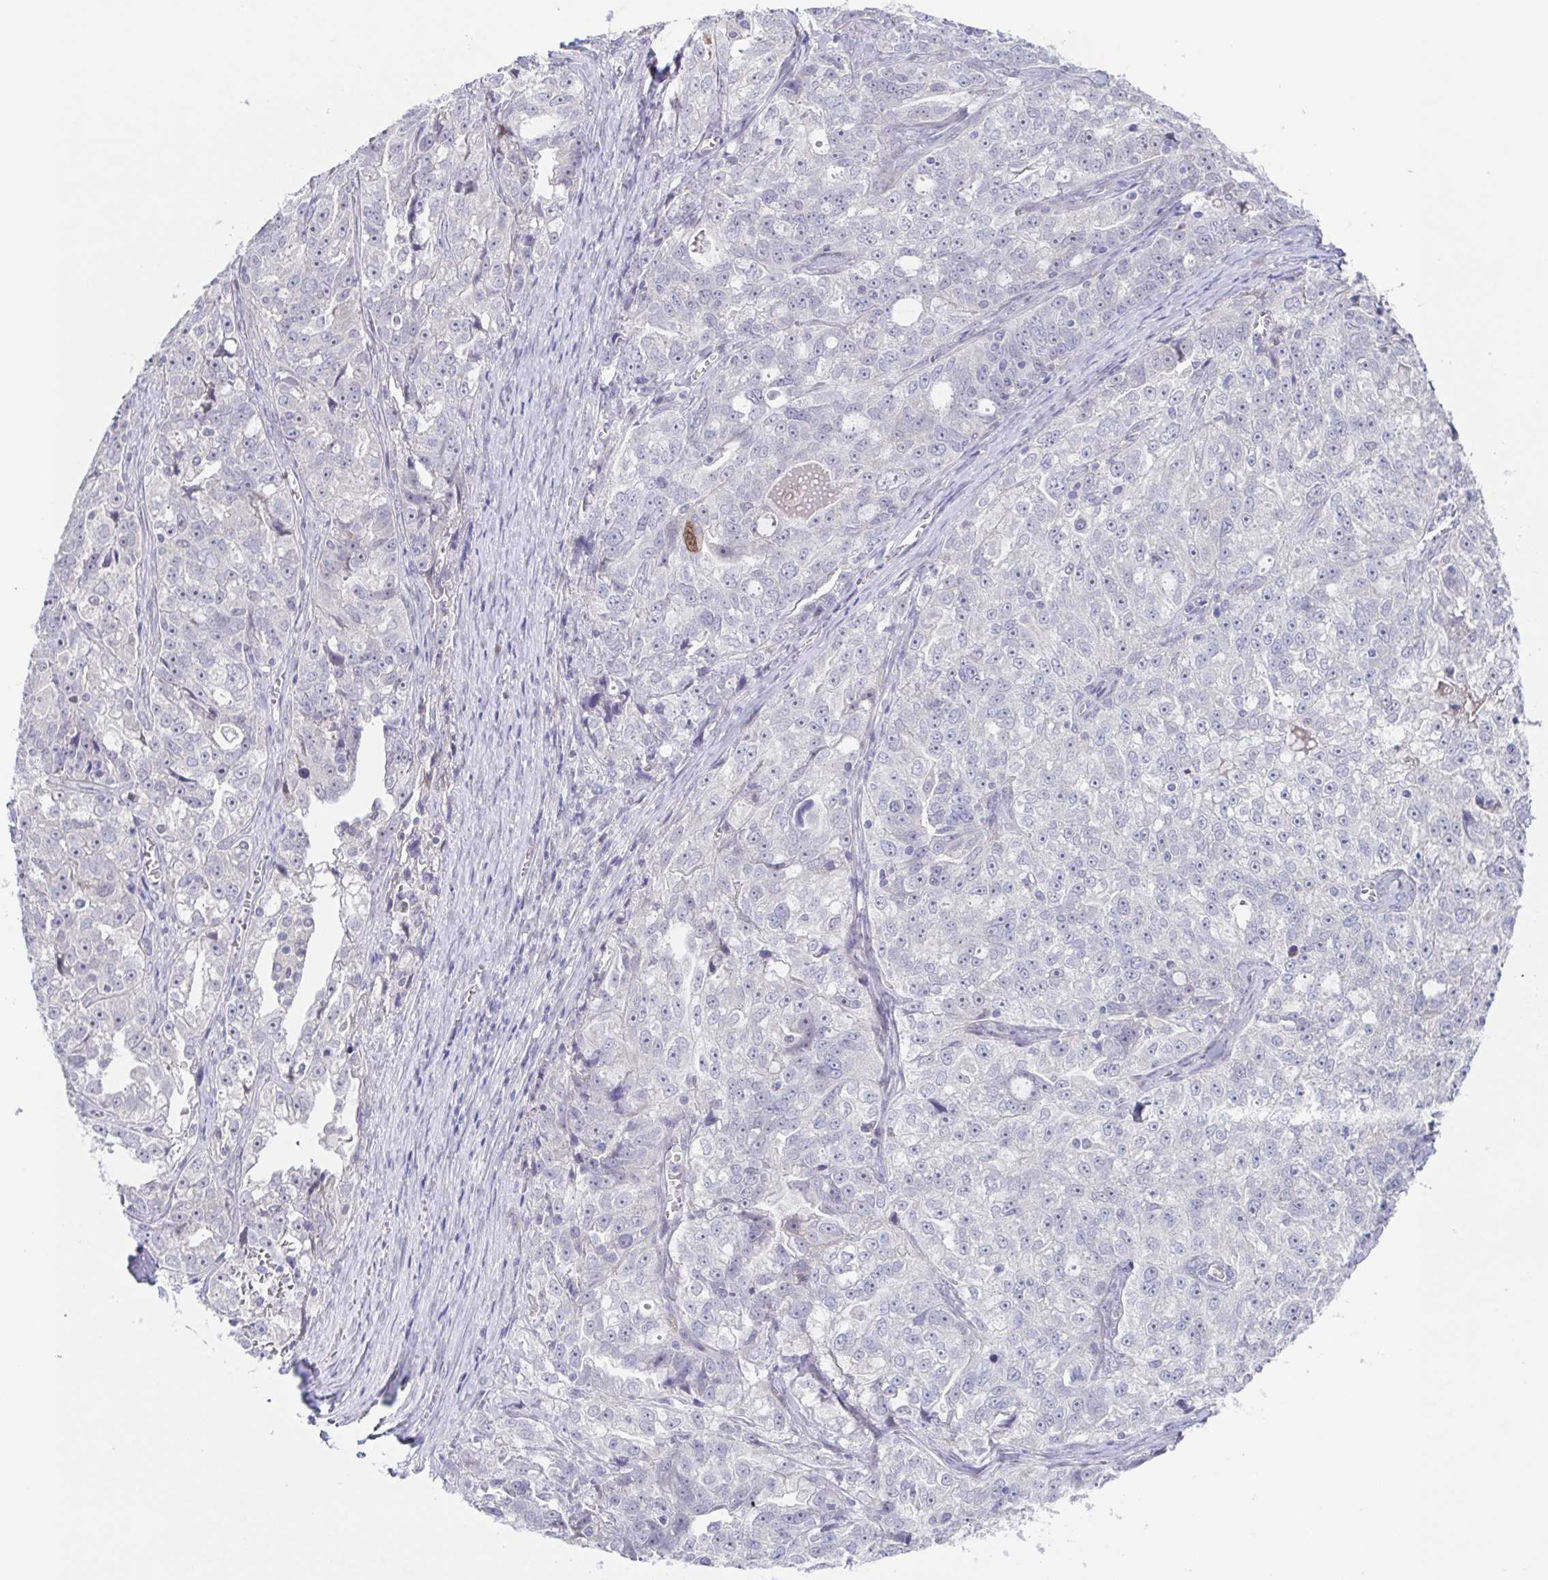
{"staining": {"intensity": "negative", "quantity": "none", "location": "none"}, "tissue": "ovarian cancer", "cell_type": "Tumor cells", "image_type": "cancer", "snomed": [{"axis": "morphology", "description": "Cystadenocarcinoma, serous, NOS"}, {"axis": "topography", "description": "Ovary"}], "caption": "DAB (3,3'-diaminobenzidine) immunohistochemical staining of human serous cystadenocarcinoma (ovarian) demonstrates no significant staining in tumor cells. (DAB immunohistochemistry with hematoxylin counter stain).", "gene": "POU2F3", "patient": {"sex": "female", "age": 51}}